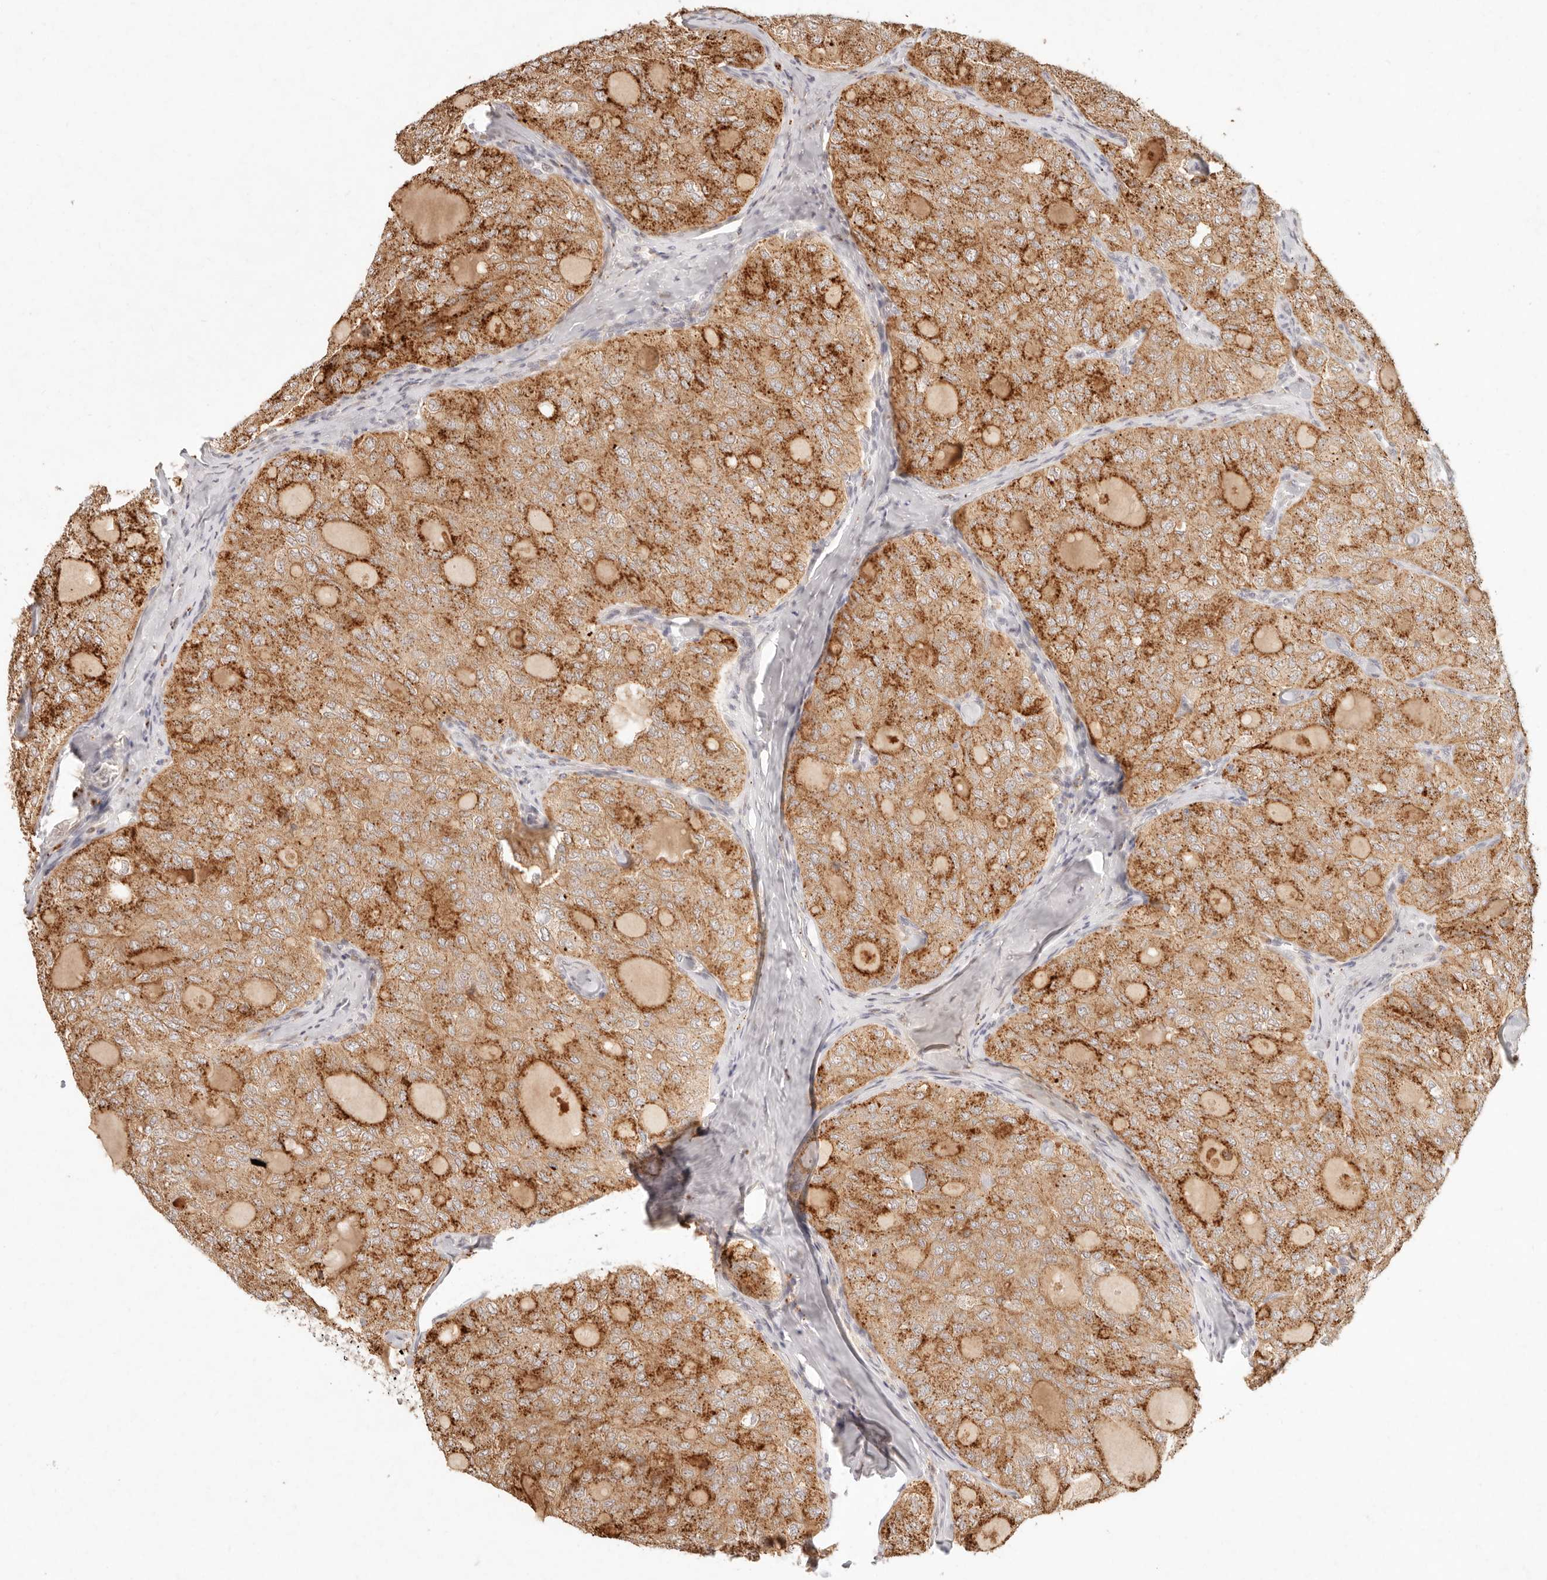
{"staining": {"intensity": "strong", "quantity": ">75%", "location": "cytoplasmic/membranous"}, "tissue": "thyroid cancer", "cell_type": "Tumor cells", "image_type": "cancer", "snomed": [{"axis": "morphology", "description": "Follicular adenoma carcinoma, NOS"}, {"axis": "topography", "description": "Thyroid gland"}], "caption": "Thyroid cancer was stained to show a protein in brown. There is high levels of strong cytoplasmic/membranous staining in approximately >75% of tumor cells. The staining is performed using DAB (3,3'-diaminobenzidine) brown chromogen to label protein expression. The nuclei are counter-stained blue using hematoxylin.", "gene": "C1orf127", "patient": {"sex": "male", "age": 75}}